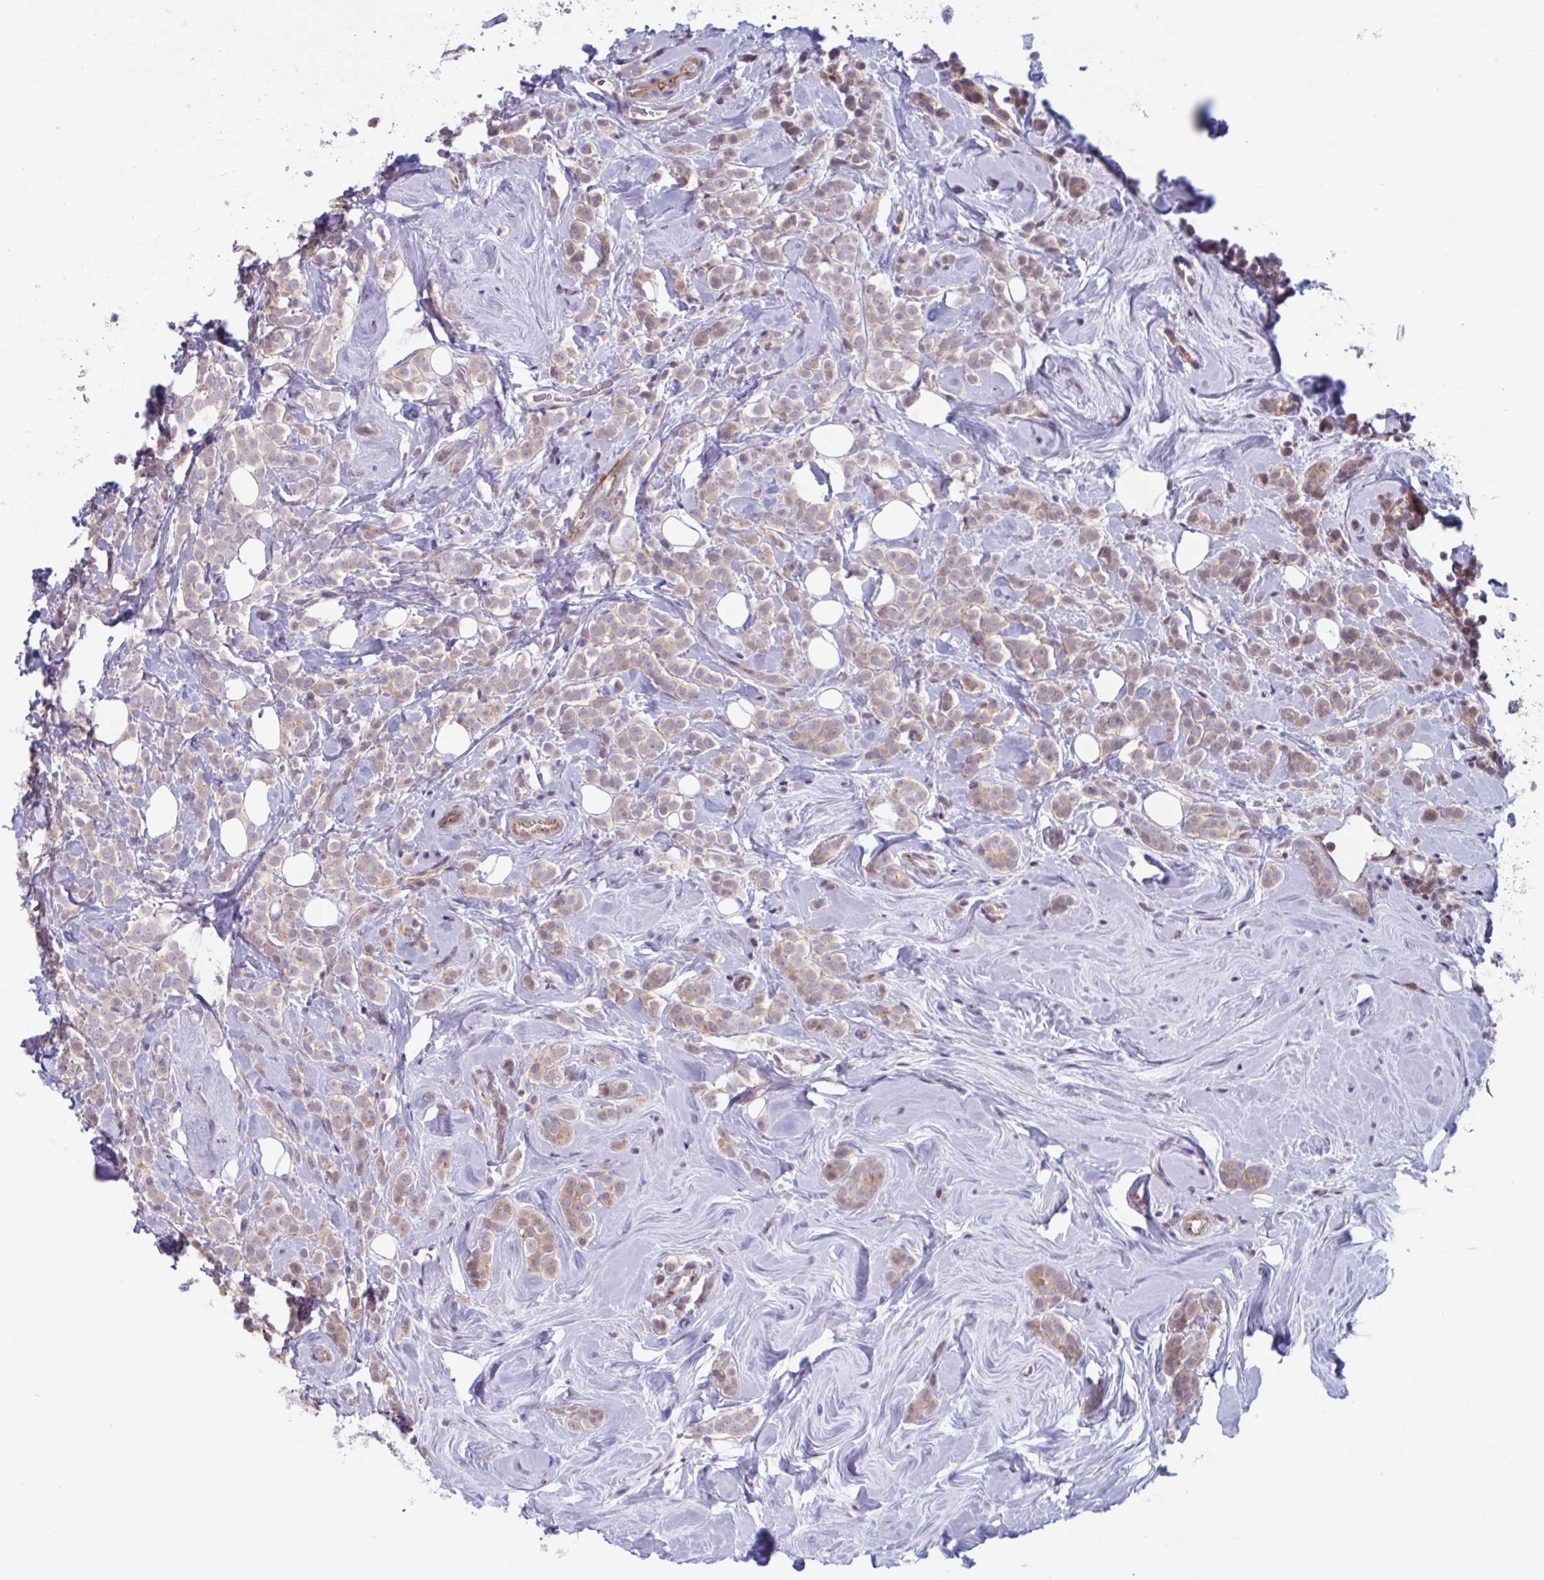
{"staining": {"intensity": "weak", "quantity": ">75%", "location": "cytoplasmic/membranous"}, "tissue": "breast cancer", "cell_type": "Tumor cells", "image_type": "cancer", "snomed": [{"axis": "morphology", "description": "Lobular carcinoma"}, {"axis": "topography", "description": "Breast"}], "caption": "The photomicrograph demonstrates a brown stain indicating the presence of a protein in the cytoplasmic/membranous of tumor cells in breast cancer (lobular carcinoma).", "gene": "ADAT3", "patient": {"sex": "female", "age": 49}}